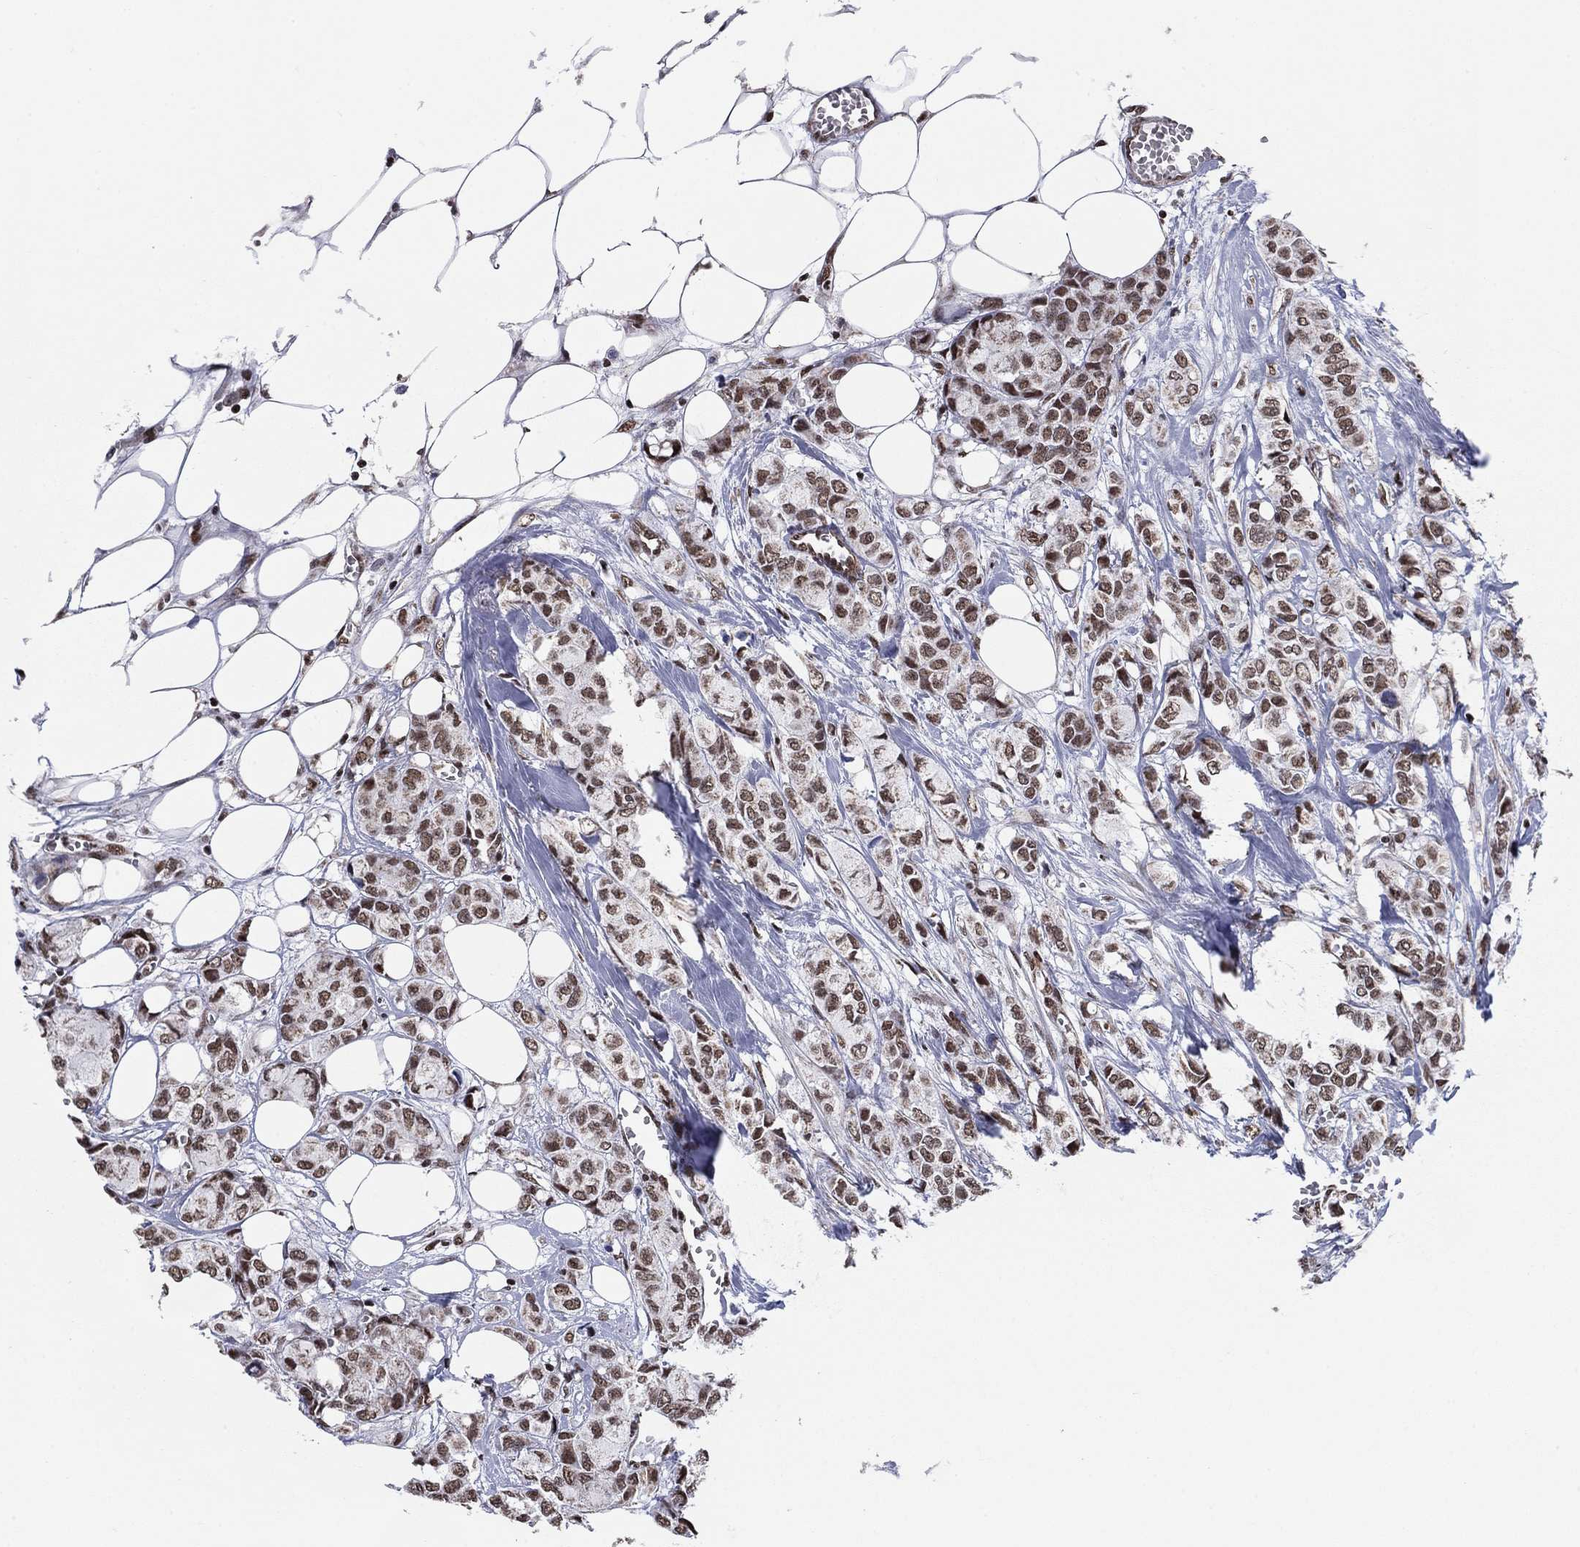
{"staining": {"intensity": "moderate", "quantity": ">75%", "location": "nuclear"}, "tissue": "breast cancer", "cell_type": "Tumor cells", "image_type": "cancer", "snomed": [{"axis": "morphology", "description": "Duct carcinoma"}, {"axis": "topography", "description": "Breast"}], "caption": "Immunohistochemical staining of human invasive ductal carcinoma (breast) demonstrates medium levels of moderate nuclear protein expression in approximately >75% of tumor cells. (DAB = brown stain, brightfield microscopy at high magnification).", "gene": "N4BP2", "patient": {"sex": "female", "age": 85}}